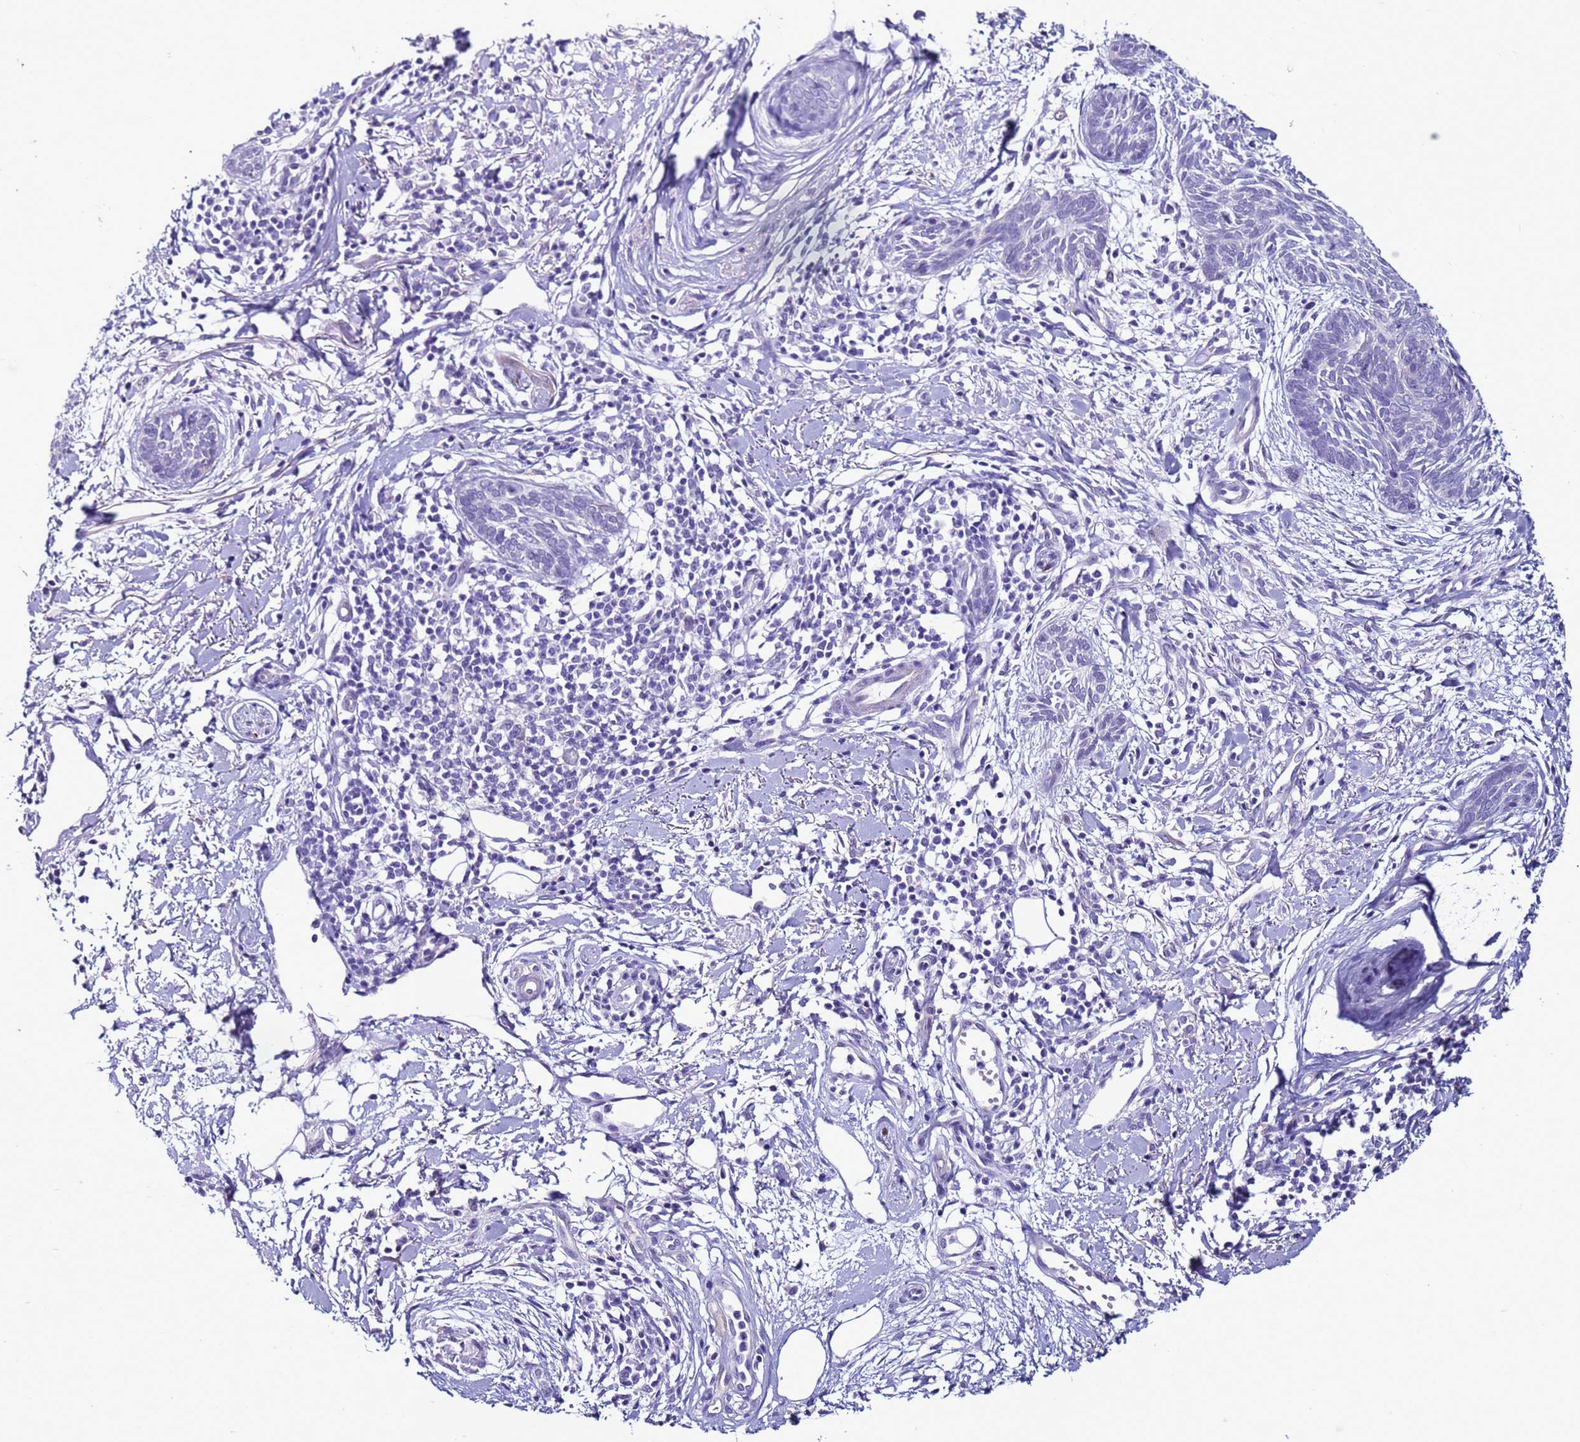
{"staining": {"intensity": "negative", "quantity": "none", "location": "none"}, "tissue": "skin cancer", "cell_type": "Tumor cells", "image_type": "cancer", "snomed": [{"axis": "morphology", "description": "Basal cell carcinoma"}, {"axis": "topography", "description": "Skin"}], "caption": "A high-resolution micrograph shows immunohistochemistry (IHC) staining of skin cancer (basal cell carcinoma), which exhibits no significant expression in tumor cells.", "gene": "LRRC10B", "patient": {"sex": "female", "age": 81}}